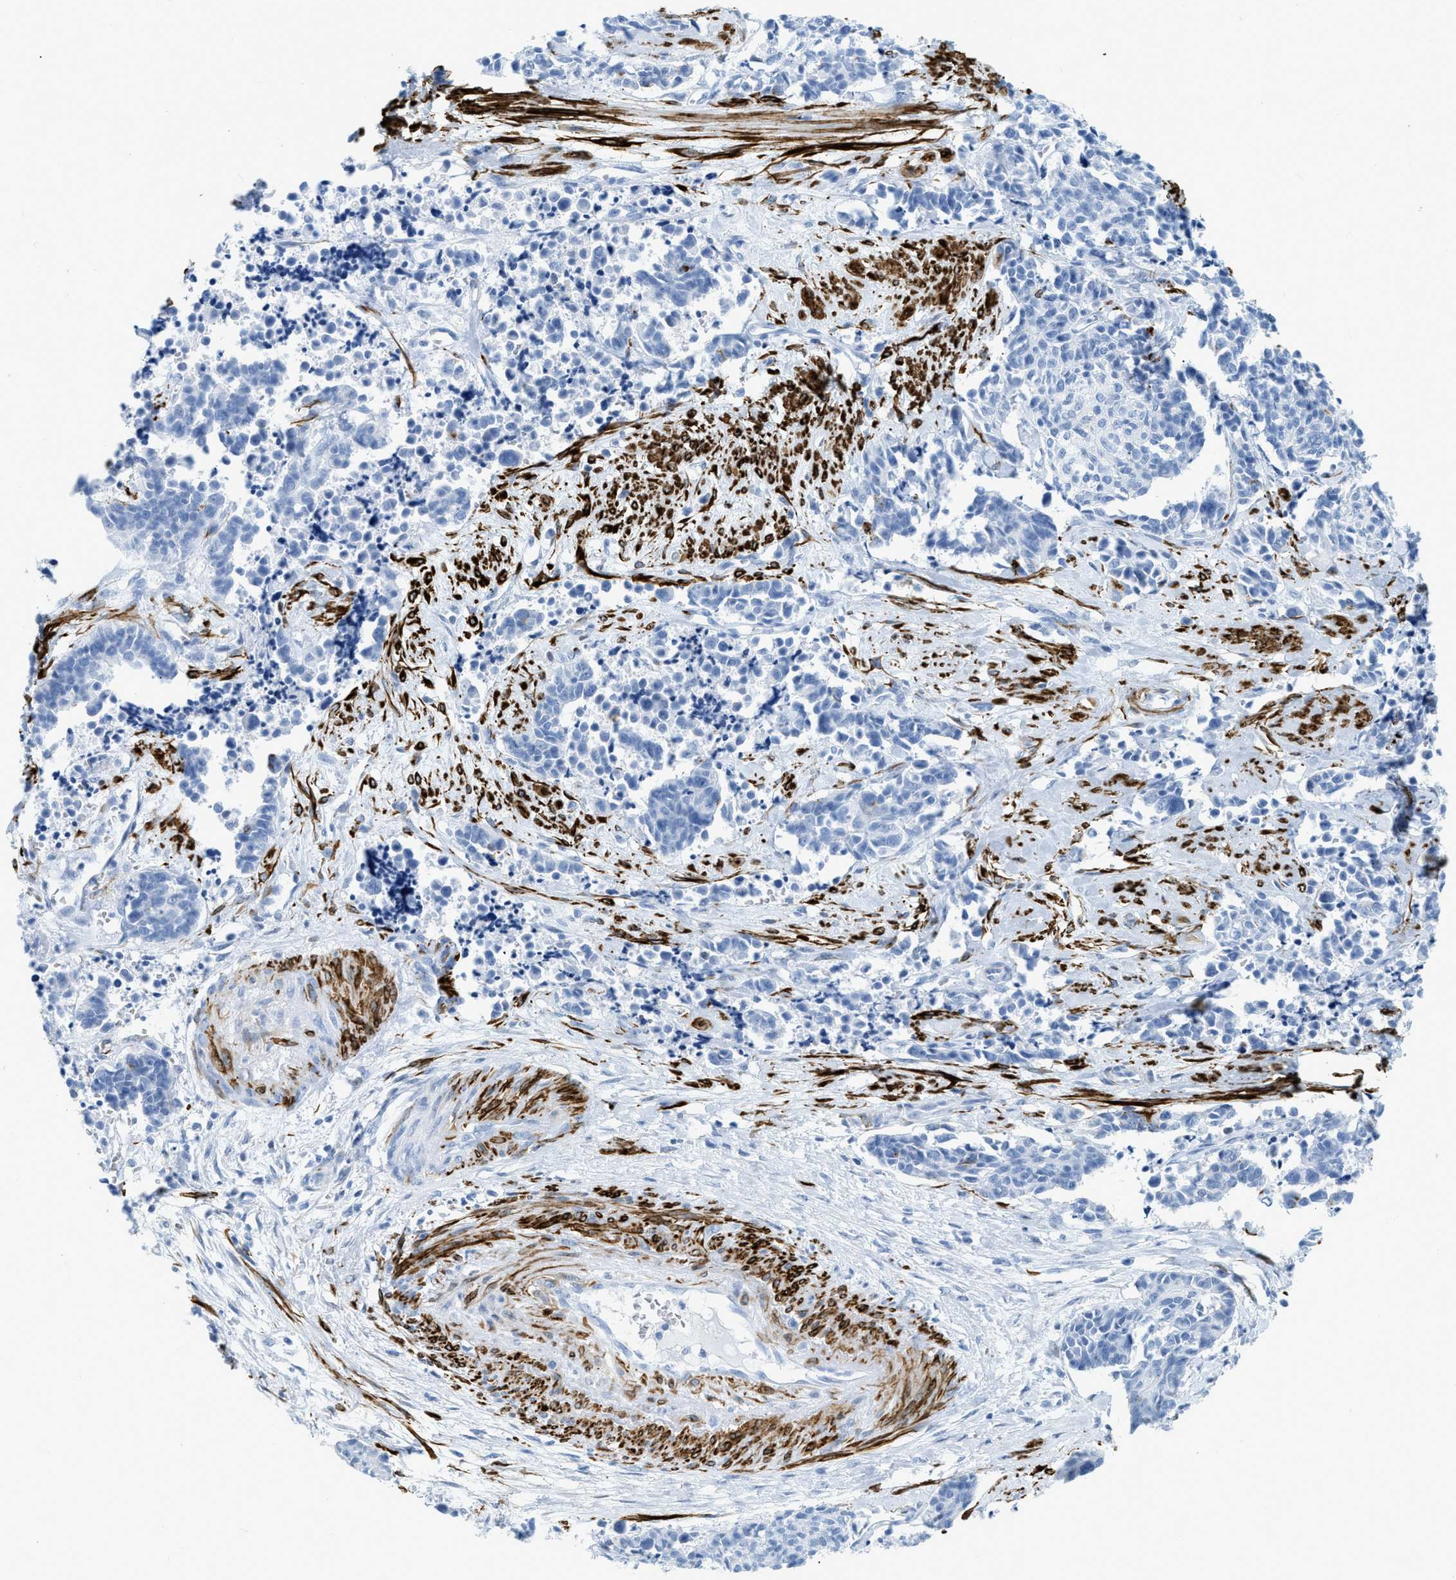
{"staining": {"intensity": "negative", "quantity": "none", "location": "none"}, "tissue": "cervical cancer", "cell_type": "Tumor cells", "image_type": "cancer", "snomed": [{"axis": "morphology", "description": "Squamous cell carcinoma, NOS"}, {"axis": "topography", "description": "Cervix"}], "caption": "IHC image of cervical cancer (squamous cell carcinoma) stained for a protein (brown), which demonstrates no staining in tumor cells.", "gene": "DES", "patient": {"sex": "female", "age": 35}}